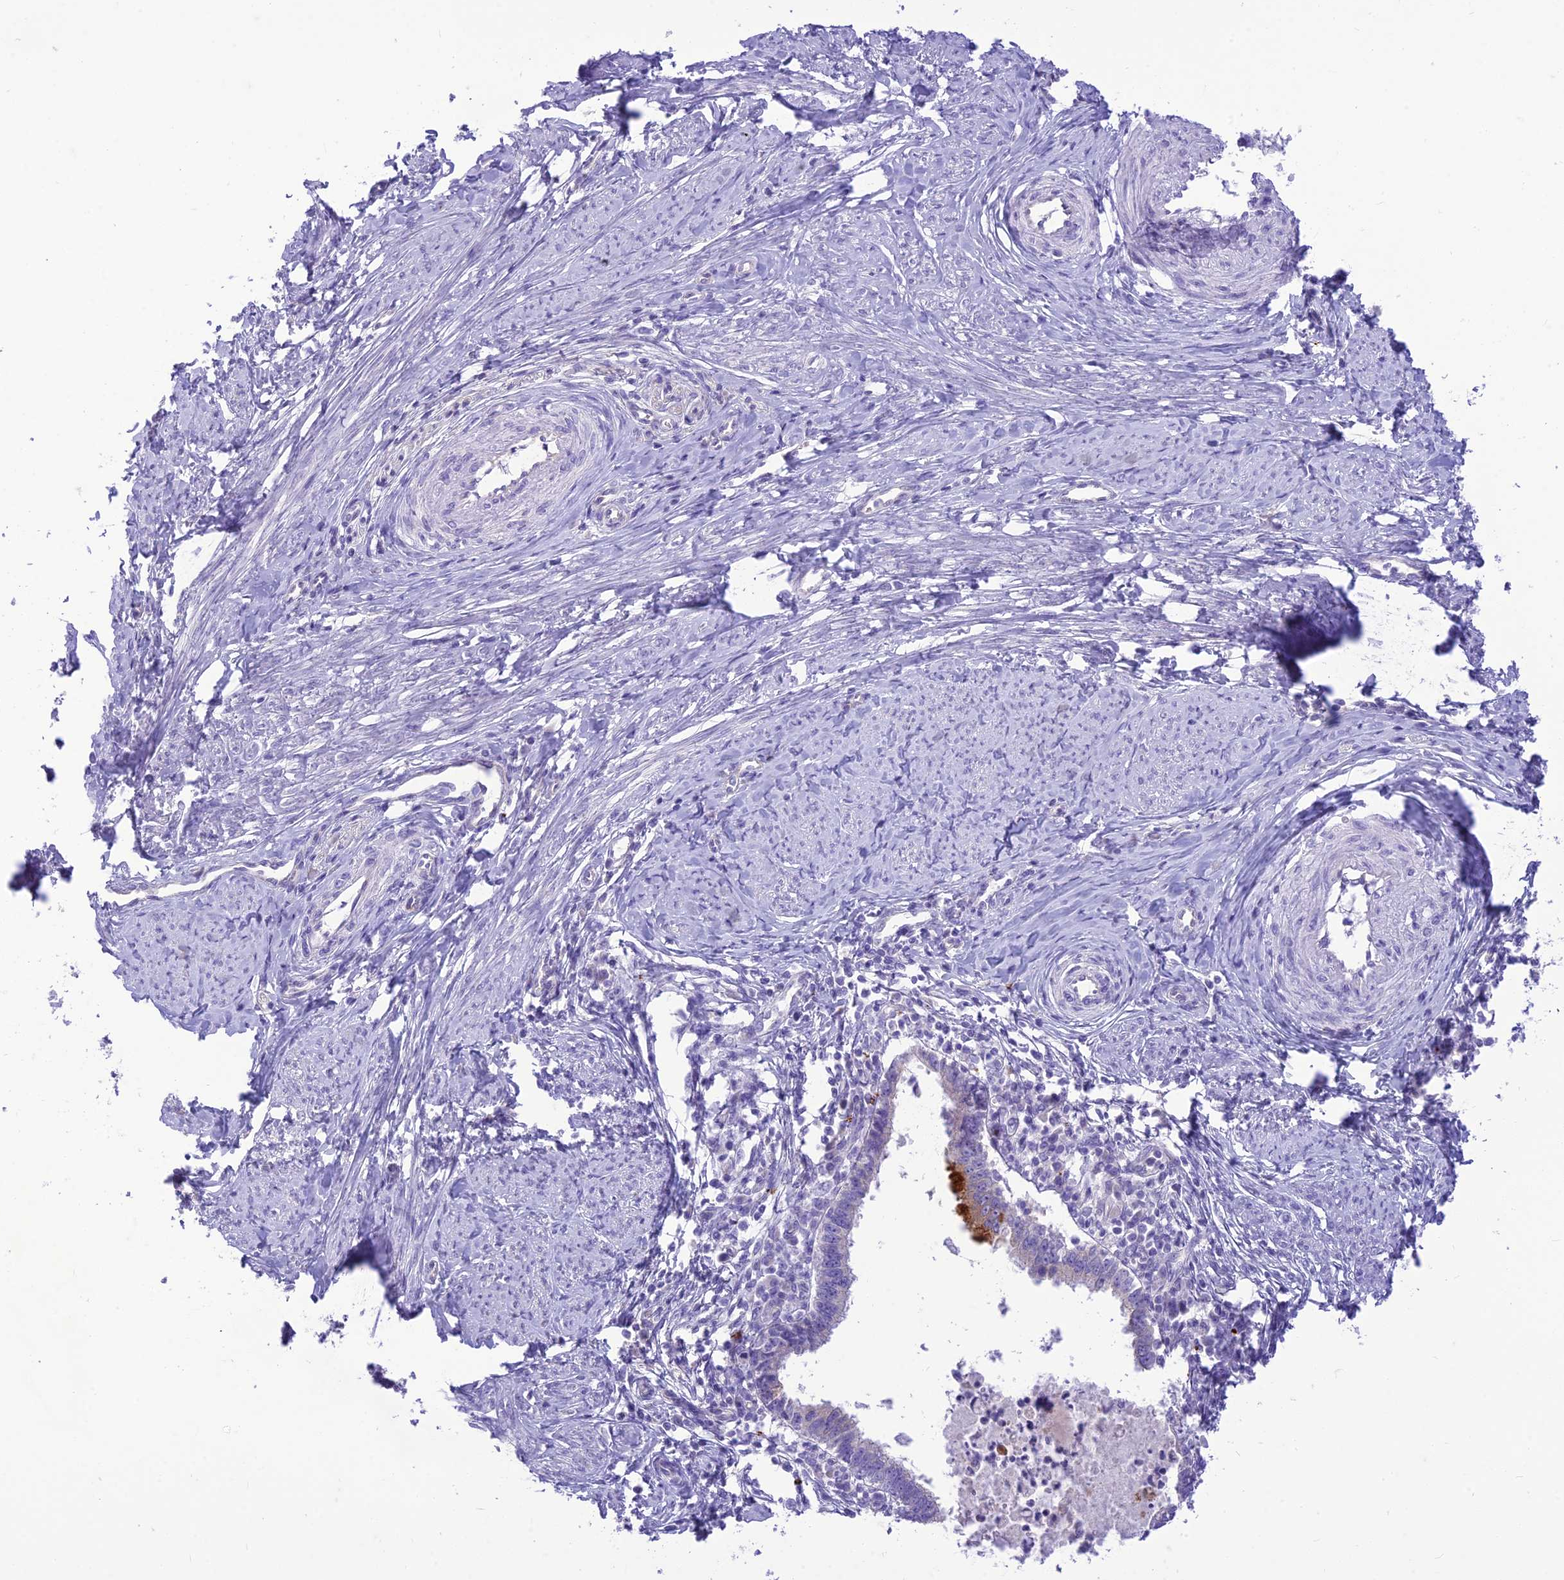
{"staining": {"intensity": "strong", "quantity": "<25%", "location": "cytoplasmic/membranous"}, "tissue": "cervical cancer", "cell_type": "Tumor cells", "image_type": "cancer", "snomed": [{"axis": "morphology", "description": "Adenocarcinoma, NOS"}, {"axis": "topography", "description": "Cervix"}], "caption": "The image shows a brown stain indicating the presence of a protein in the cytoplasmic/membranous of tumor cells in adenocarcinoma (cervical).", "gene": "DHDH", "patient": {"sex": "female", "age": 36}}